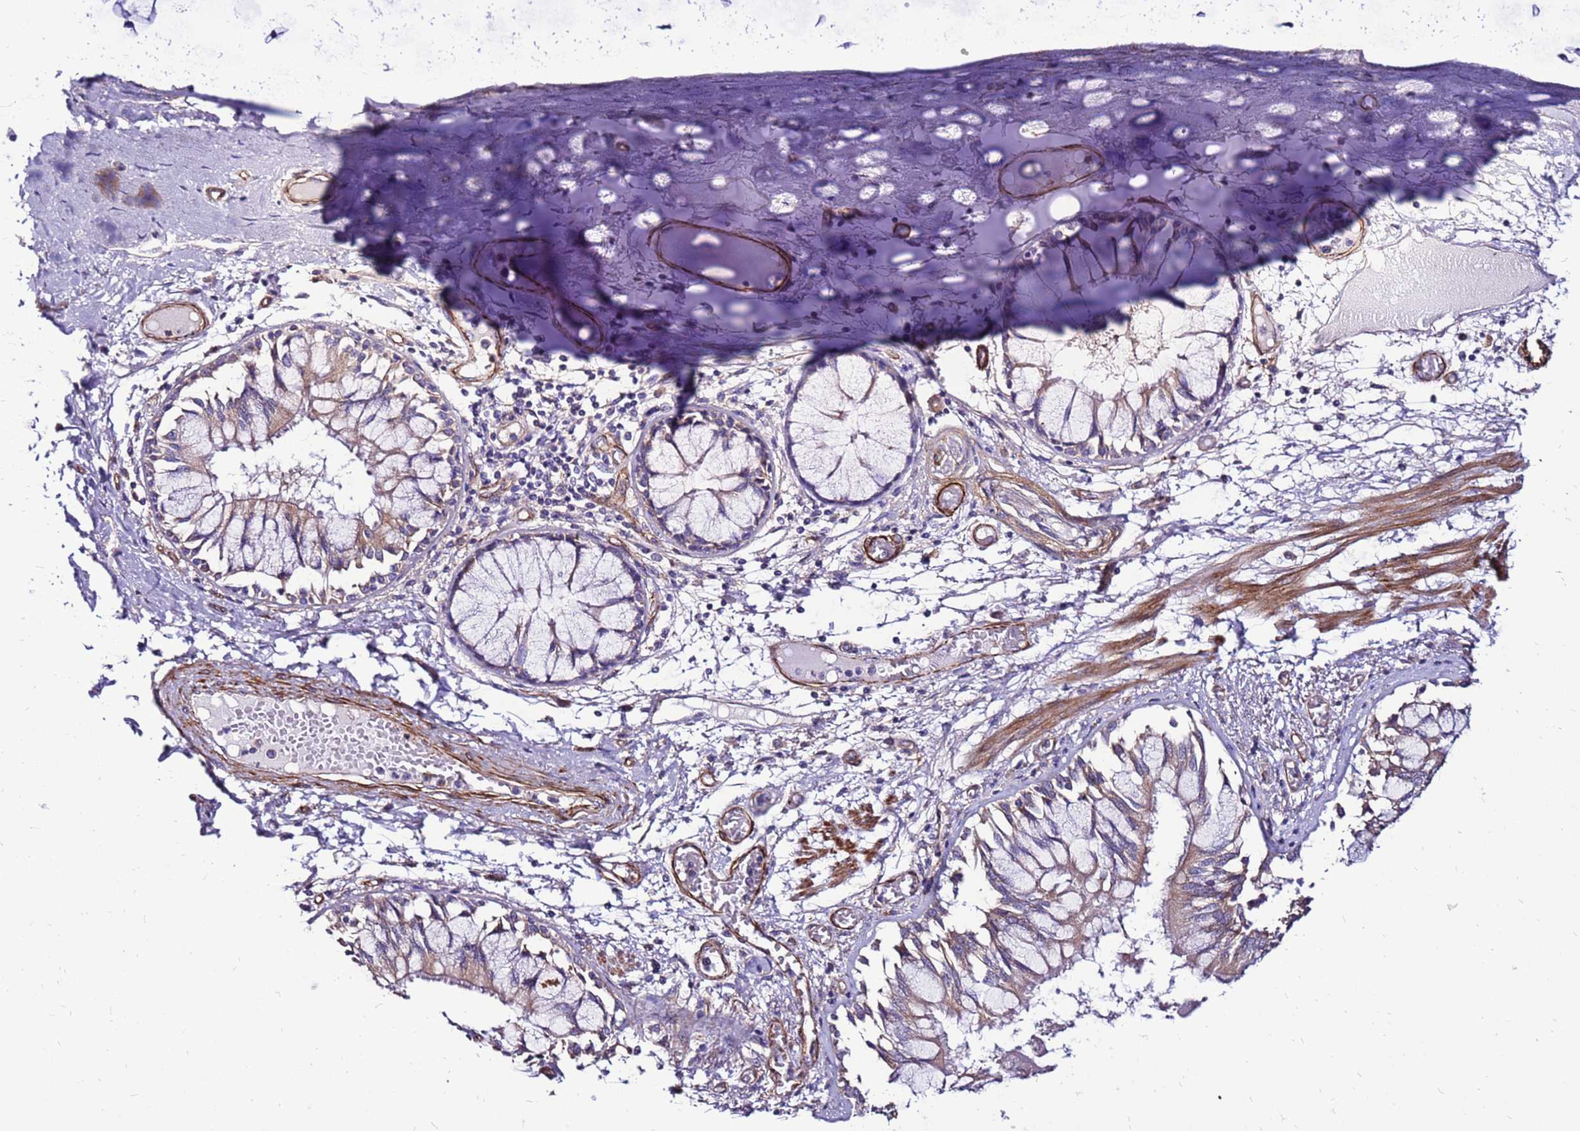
{"staining": {"intensity": "negative", "quantity": "none", "location": "none"}, "tissue": "adipose tissue", "cell_type": "Adipocytes", "image_type": "normal", "snomed": [{"axis": "morphology", "description": "Normal tissue, NOS"}, {"axis": "topography", "description": "Cartilage tissue"}, {"axis": "topography", "description": "Bronchus"}, {"axis": "topography", "description": "Lung"}, {"axis": "topography", "description": "Peripheral nerve tissue"}], "caption": "This is an IHC histopathology image of unremarkable adipose tissue. There is no expression in adipocytes.", "gene": "EI24", "patient": {"sex": "female", "age": 49}}